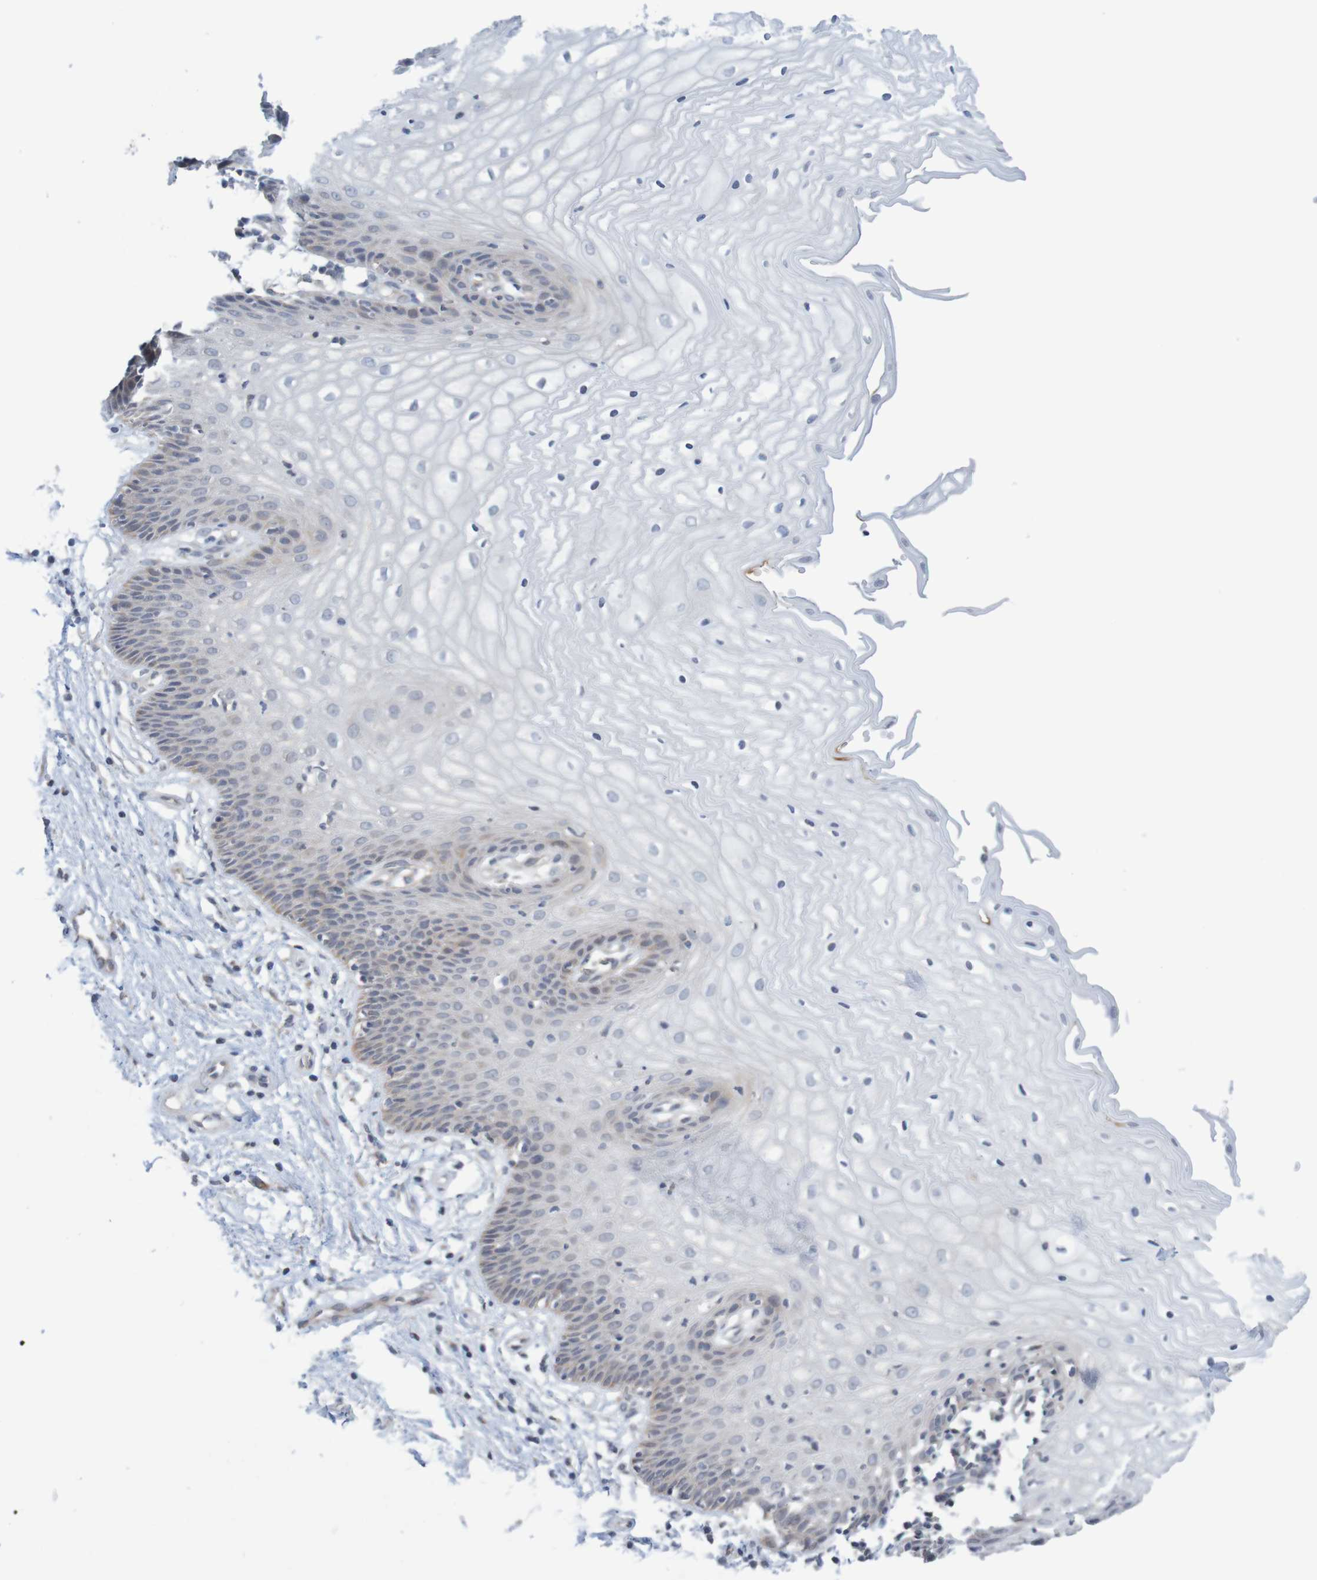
{"staining": {"intensity": "weak", "quantity": "<25%", "location": "cytoplasmic/membranous"}, "tissue": "vagina", "cell_type": "Squamous epithelial cells", "image_type": "normal", "snomed": [{"axis": "morphology", "description": "Normal tissue, NOS"}, {"axis": "topography", "description": "Vagina"}], "caption": "An immunohistochemistry (IHC) histopathology image of benign vagina is shown. There is no staining in squamous epithelial cells of vagina. (Stains: DAB immunohistochemistry with hematoxylin counter stain, Microscopy: brightfield microscopy at high magnification).", "gene": "ANKK1", "patient": {"sex": "female", "age": 34}}